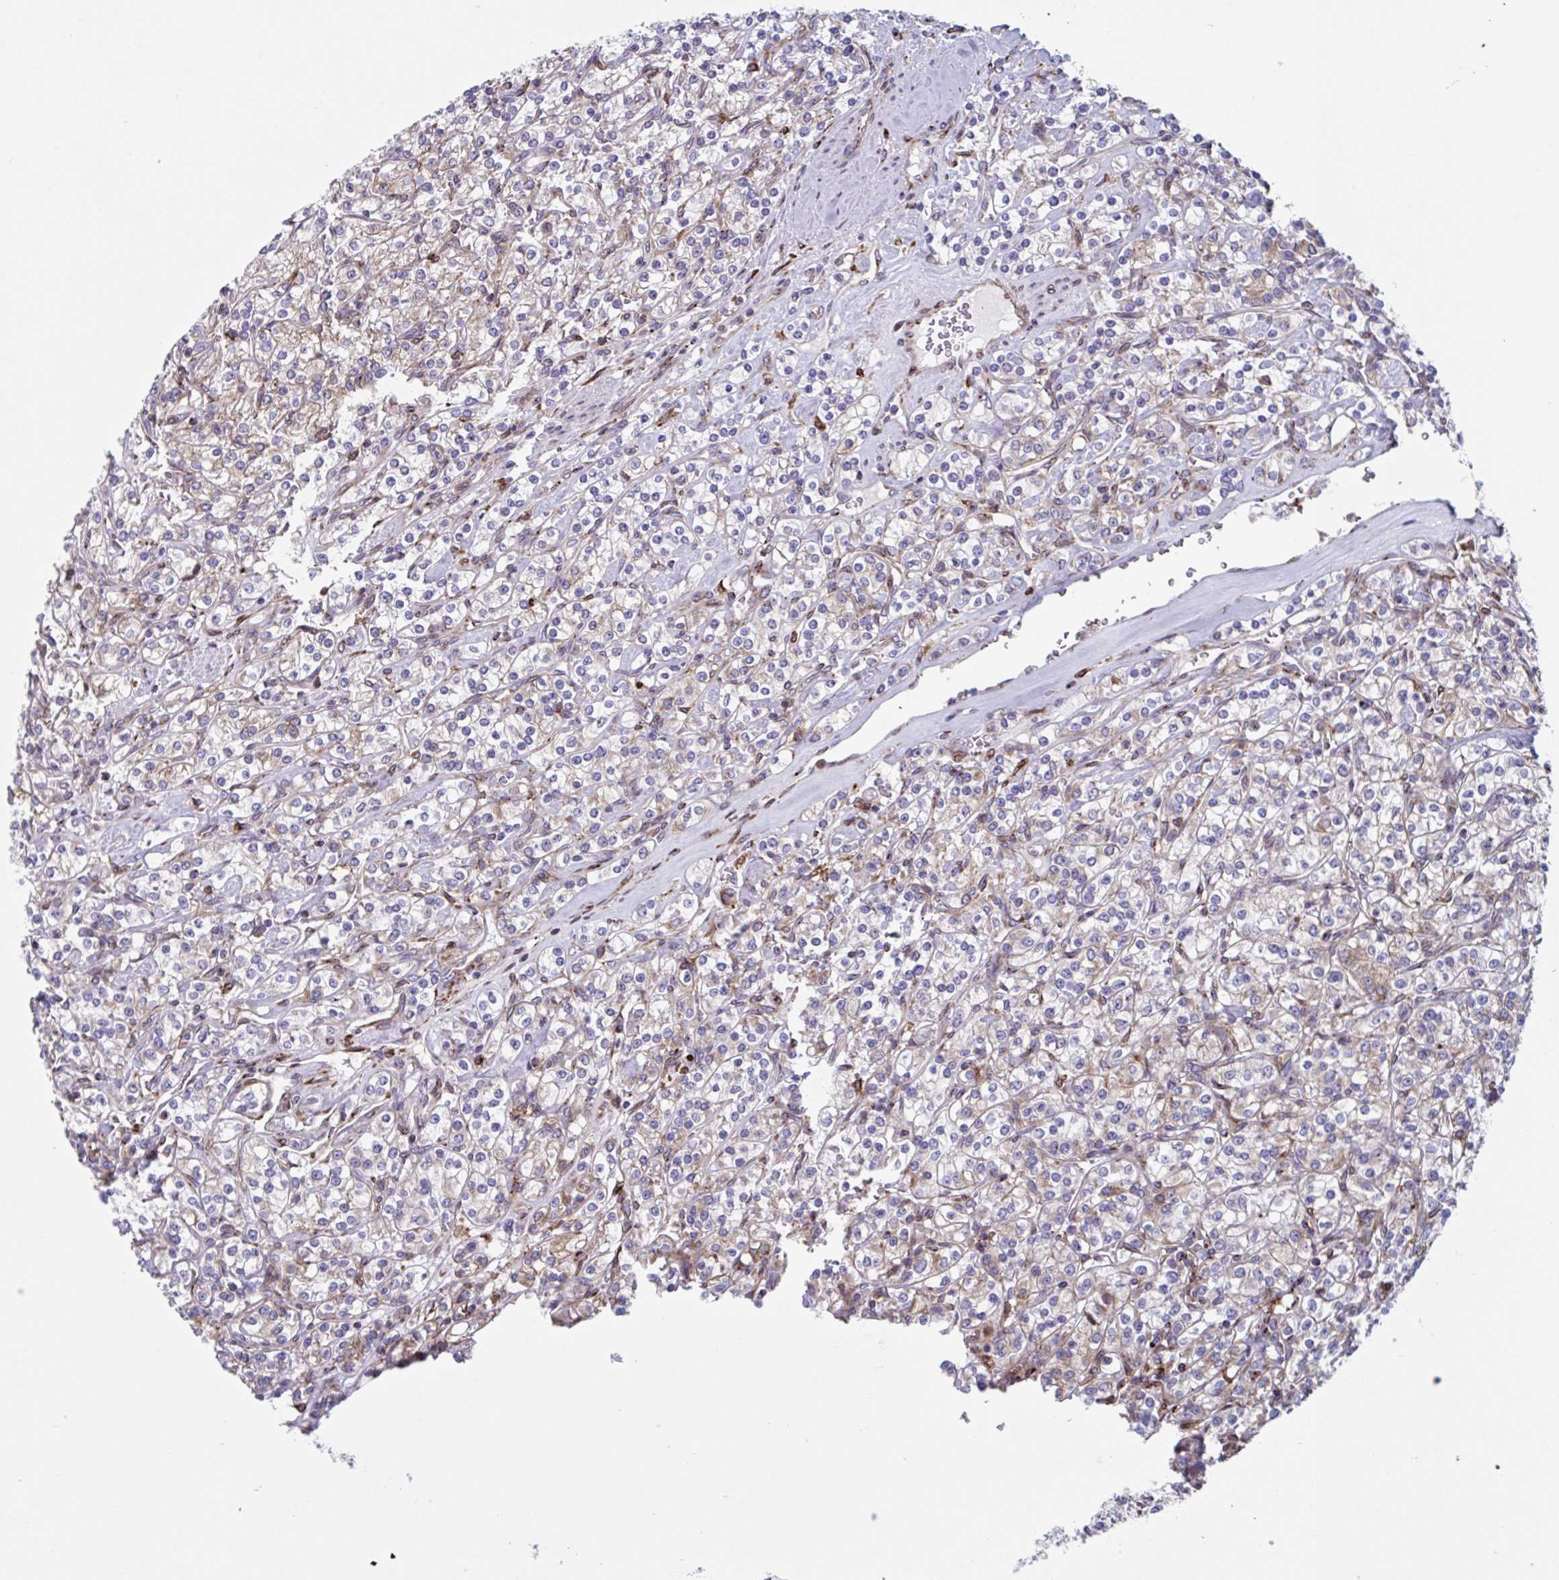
{"staining": {"intensity": "weak", "quantity": "<25%", "location": "cytoplasmic/membranous"}, "tissue": "renal cancer", "cell_type": "Tumor cells", "image_type": "cancer", "snomed": [{"axis": "morphology", "description": "Adenocarcinoma, NOS"}, {"axis": "topography", "description": "Kidney"}], "caption": "Protein analysis of renal cancer displays no significant staining in tumor cells. (Brightfield microscopy of DAB immunohistochemistry at high magnification).", "gene": "RFK", "patient": {"sex": "male", "age": 77}}